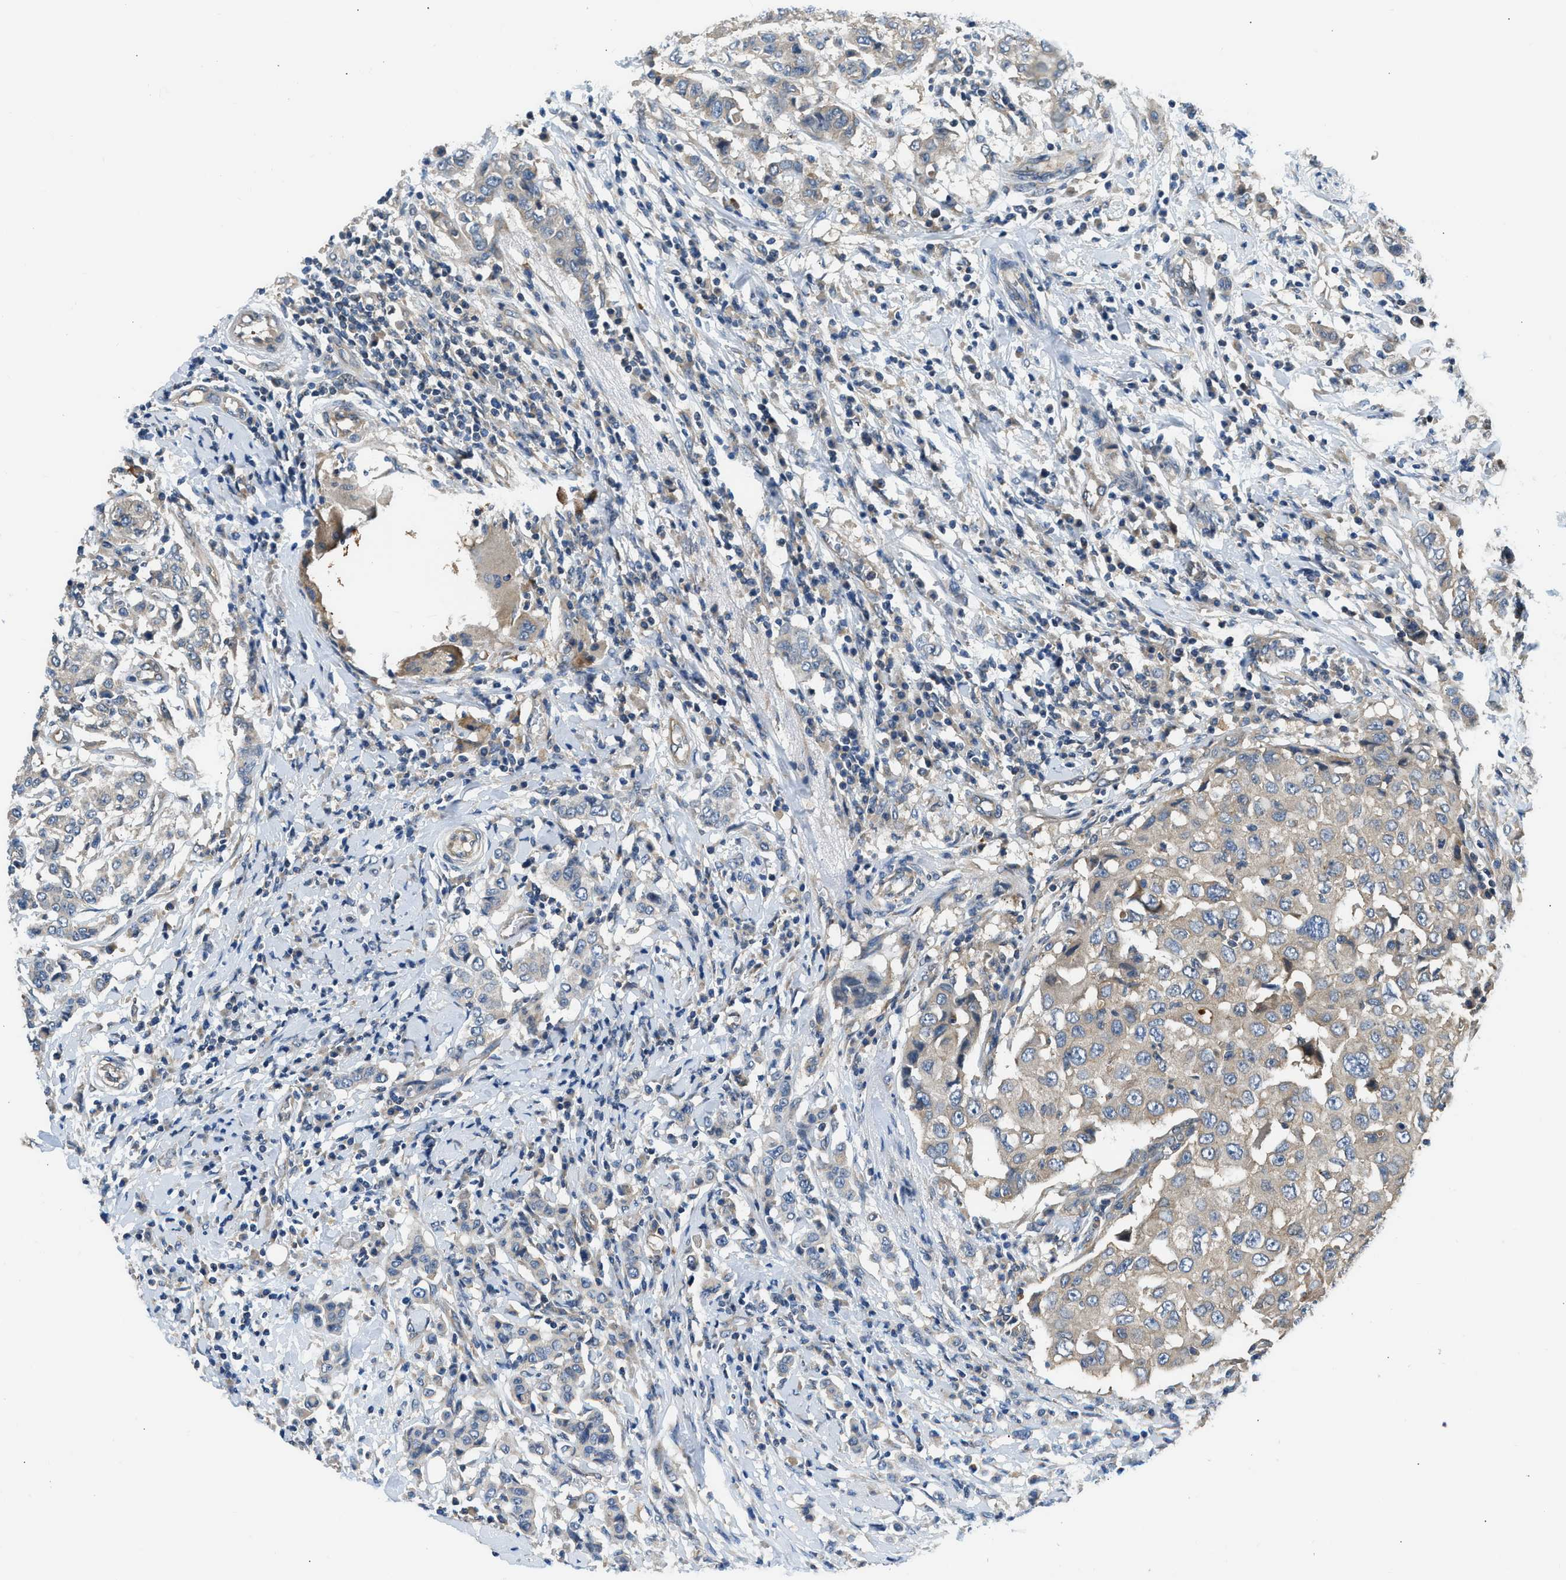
{"staining": {"intensity": "weak", "quantity": ">75%", "location": "cytoplasmic/membranous"}, "tissue": "breast cancer", "cell_type": "Tumor cells", "image_type": "cancer", "snomed": [{"axis": "morphology", "description": "Duct carcinoma"}, {"axis": "topography", "description": "Breast"}], "caption": "Human breast cancer stained with a protein marker exhibits weak staining in tumor cells.", "gene": "IL3RA", "patient": {"sex": "female", "age": 27}}